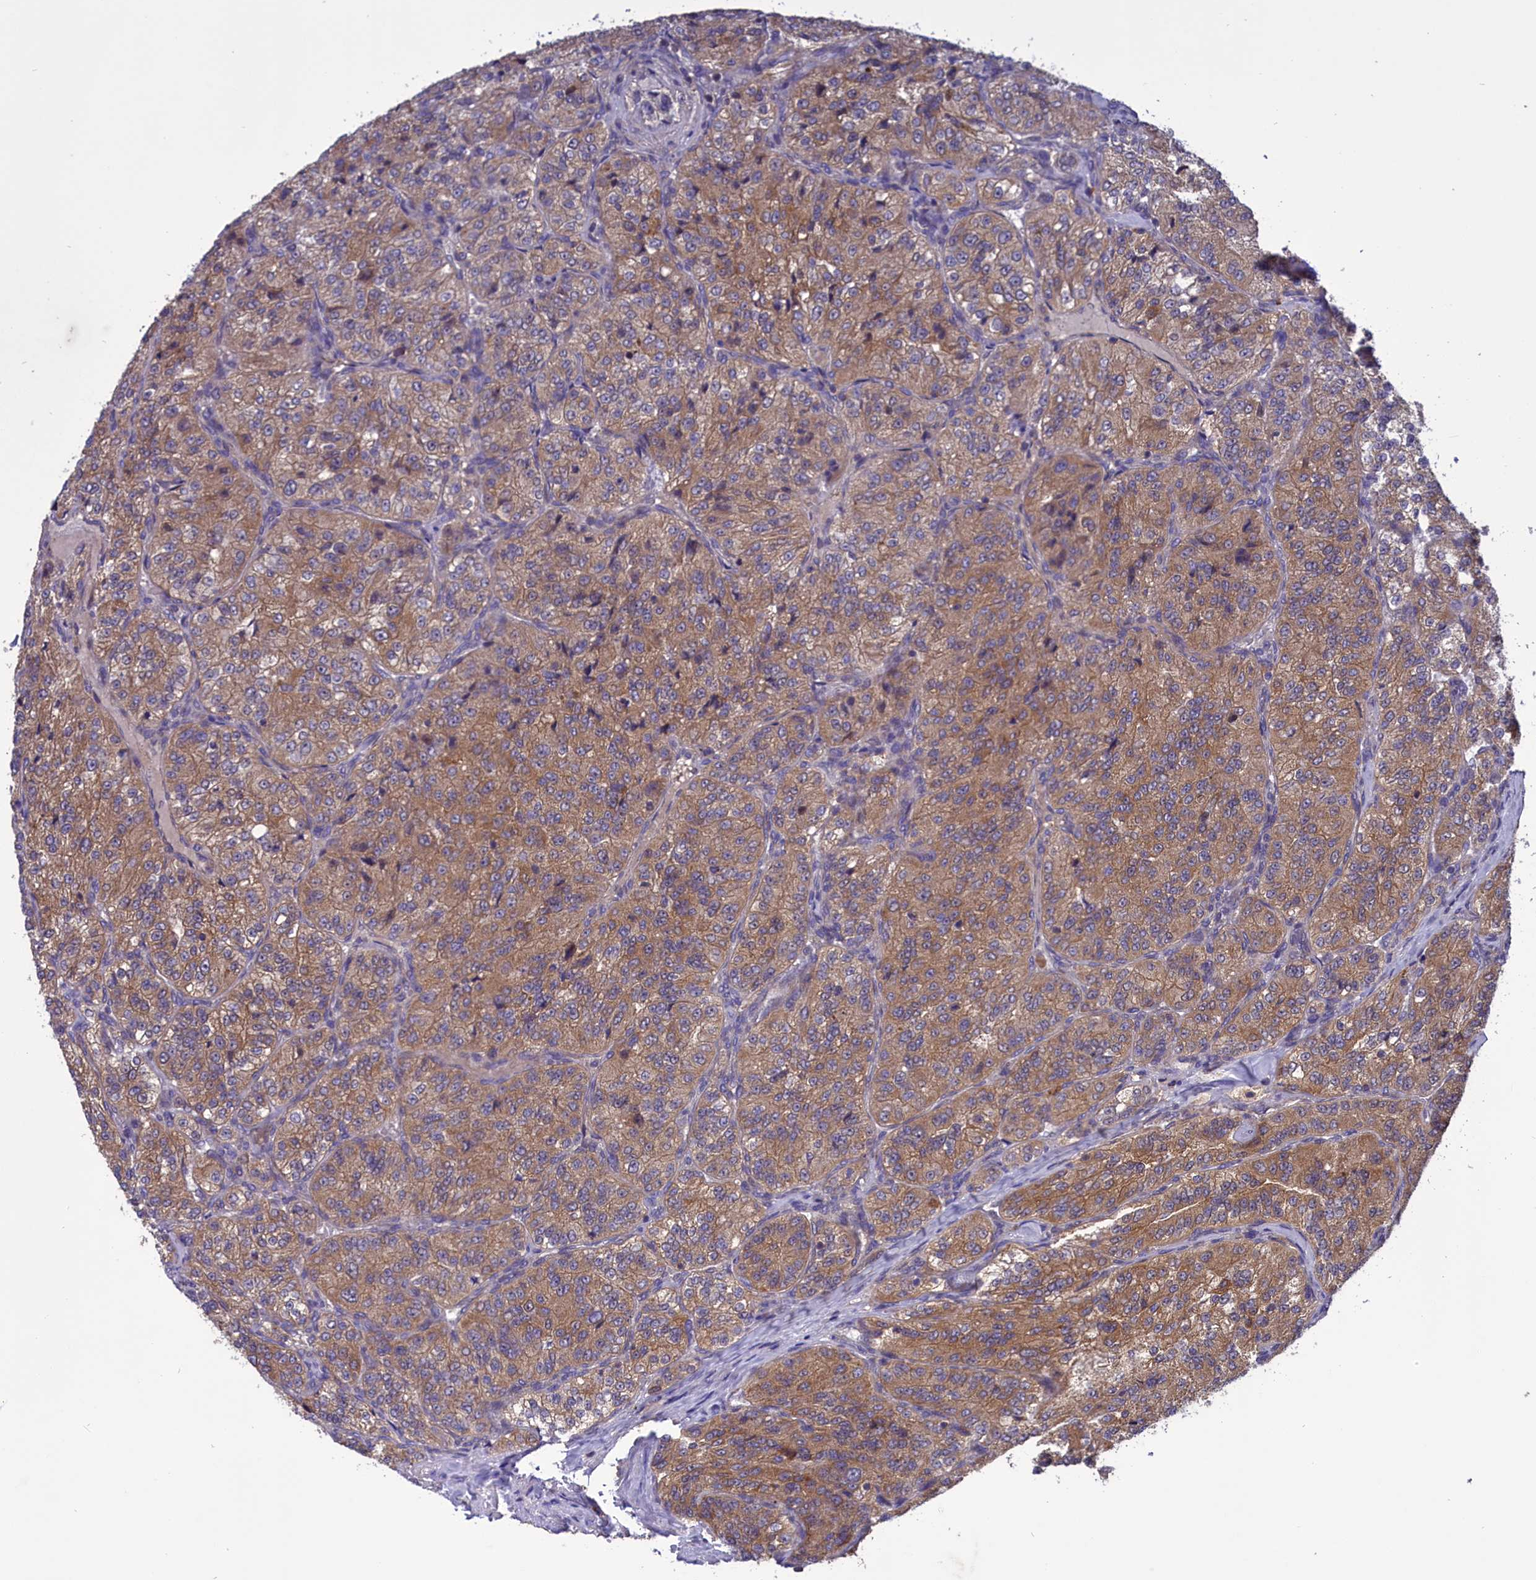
{"staining": {"intensity": "moderate", "quantity": ">75%", "location": "cytoplasmic/membranous"}, "tissue": "renal cancer", "cell_type": "Tumor cells", "image_type": "cancer", "snomed": [{"axis": "morphology", "description": "Adenocarcinoma, NOS"}, {"axis": "topography", "description": "Kidney"}], "caption": "Immunohistochemical staining of adenocarcinoma (renal) displays medium levels of moderate cytoplasmic/membranous positivity in approximately >75% of tumor cells. The staining was performed using DAB (3,3'-diaminobenzidine) to visualize the protein expression in brown, while the nuclei were stained in blue with hematoxylin (Magnification: 20x).", "gene": "AMDHD2", "patient": {"sex": "female", "age": 63}}